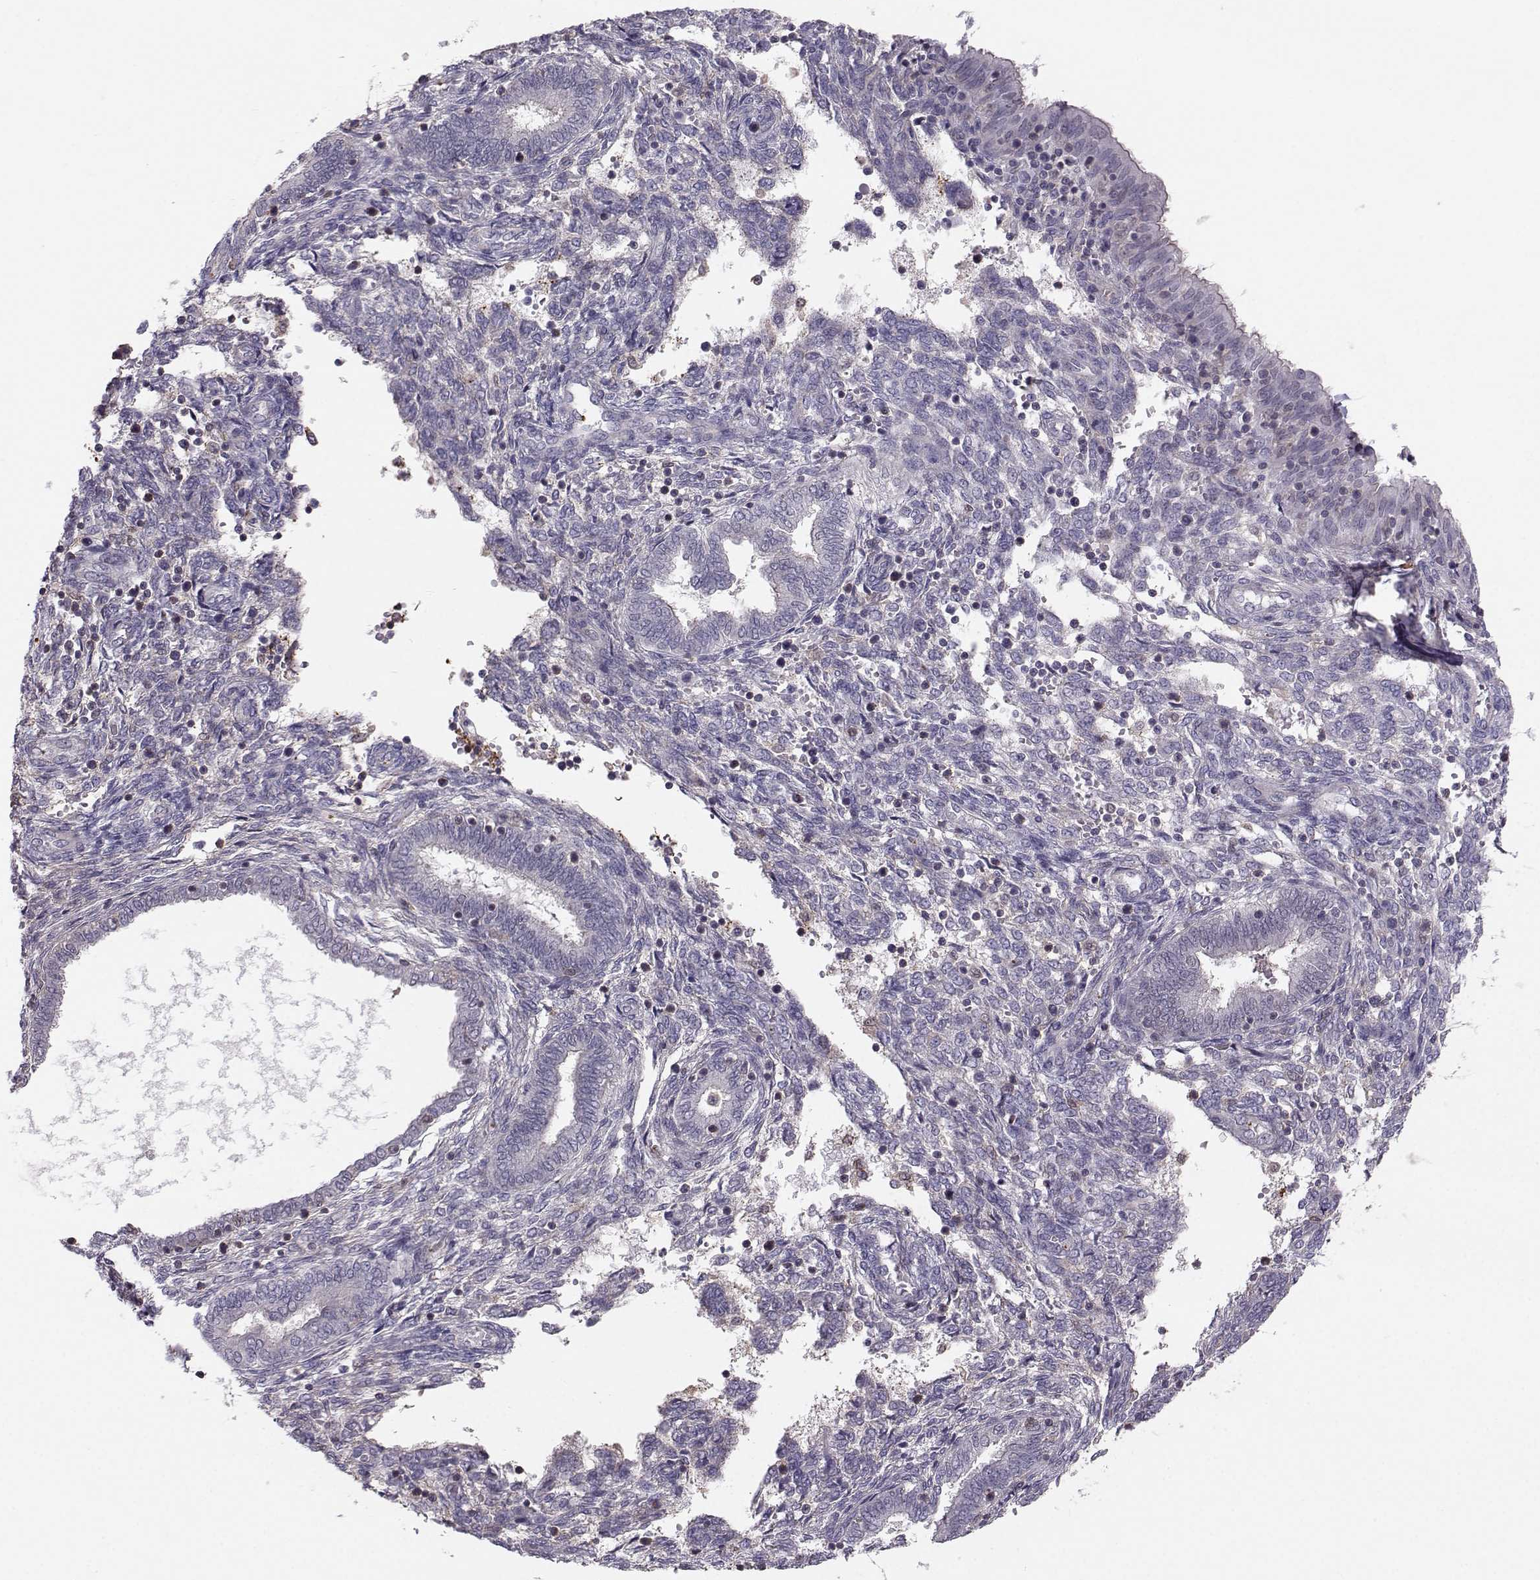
{"staining": {"intensity": "negative", "quantity": "none", "location": "none"}, "tissue": "endometrium", "cell_type": "Cells in endometrial stroma", "image_type": "normal", "snomed": [{"axis": "morphology", "description": "Normal tissue, NOS"}, {"axis": "topography", "description": "Endometrium"}], "caption": "This is a micrograph of immunohistochemistry staining of benign endometrium, which shows no staining in cells in endometrial stroma.", "gene": "ASB16", "patient": {"sex": "female", "age": 42}}